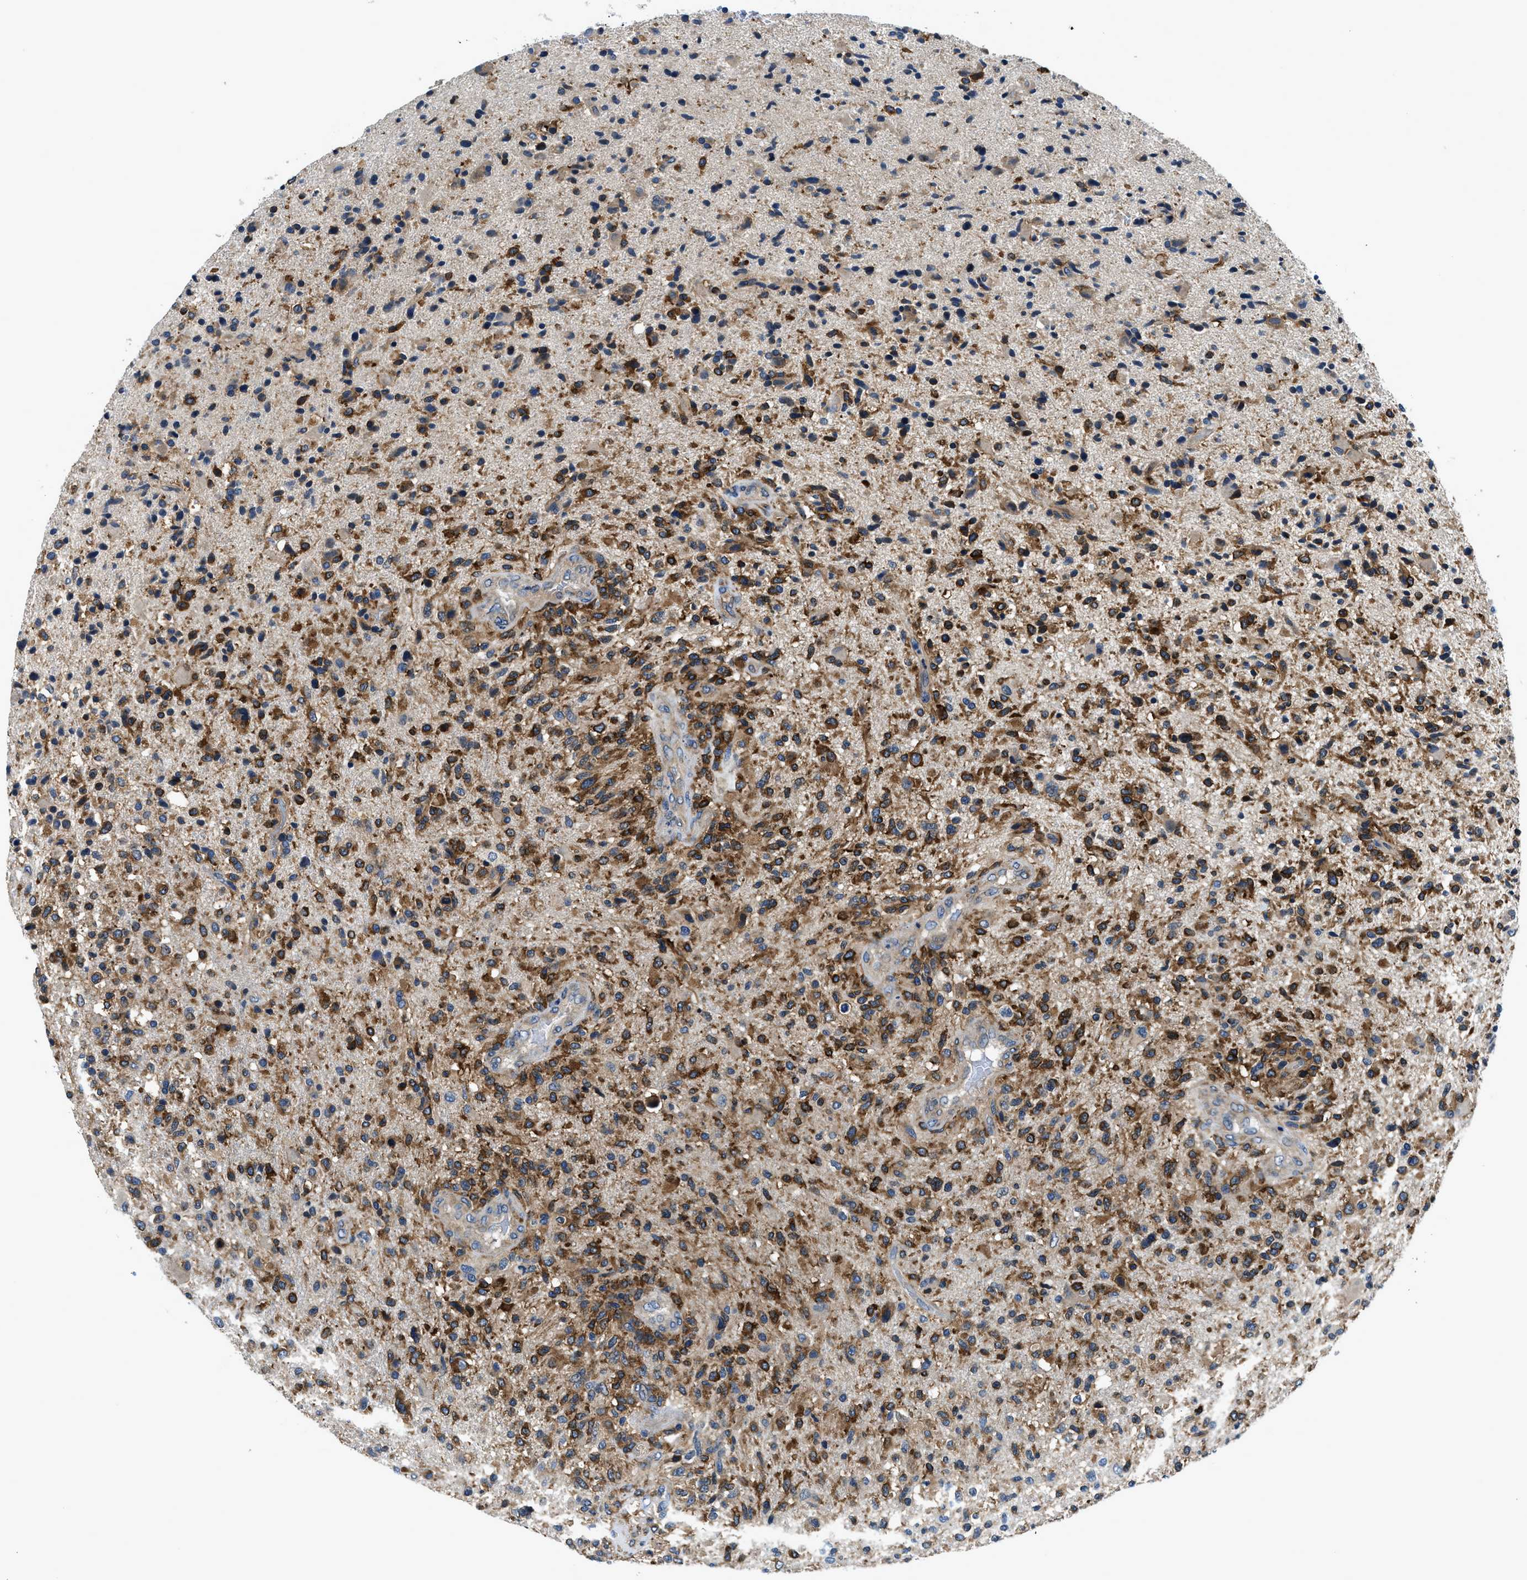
{"staining": {"intensity": "moderate", "quantity": ">75%", "location": "cytoplasmic/membranous"}, "tissue": "glioma", "cell_type": "Tumor cells", "image_type": "cancer", "snomed": [{"axis": "morphology", "description": "Glioma, malignant, High grade"}, {"axis": "topography", "description": "Brain"}], "caption": "Brown immunohistochemical staining in human glioma reveals moderate cytoplasmic/membranous positivity in about >75% of tumor cells.", "gene": "LPIN2", "patient": {"sex": "male", "age": 72}}